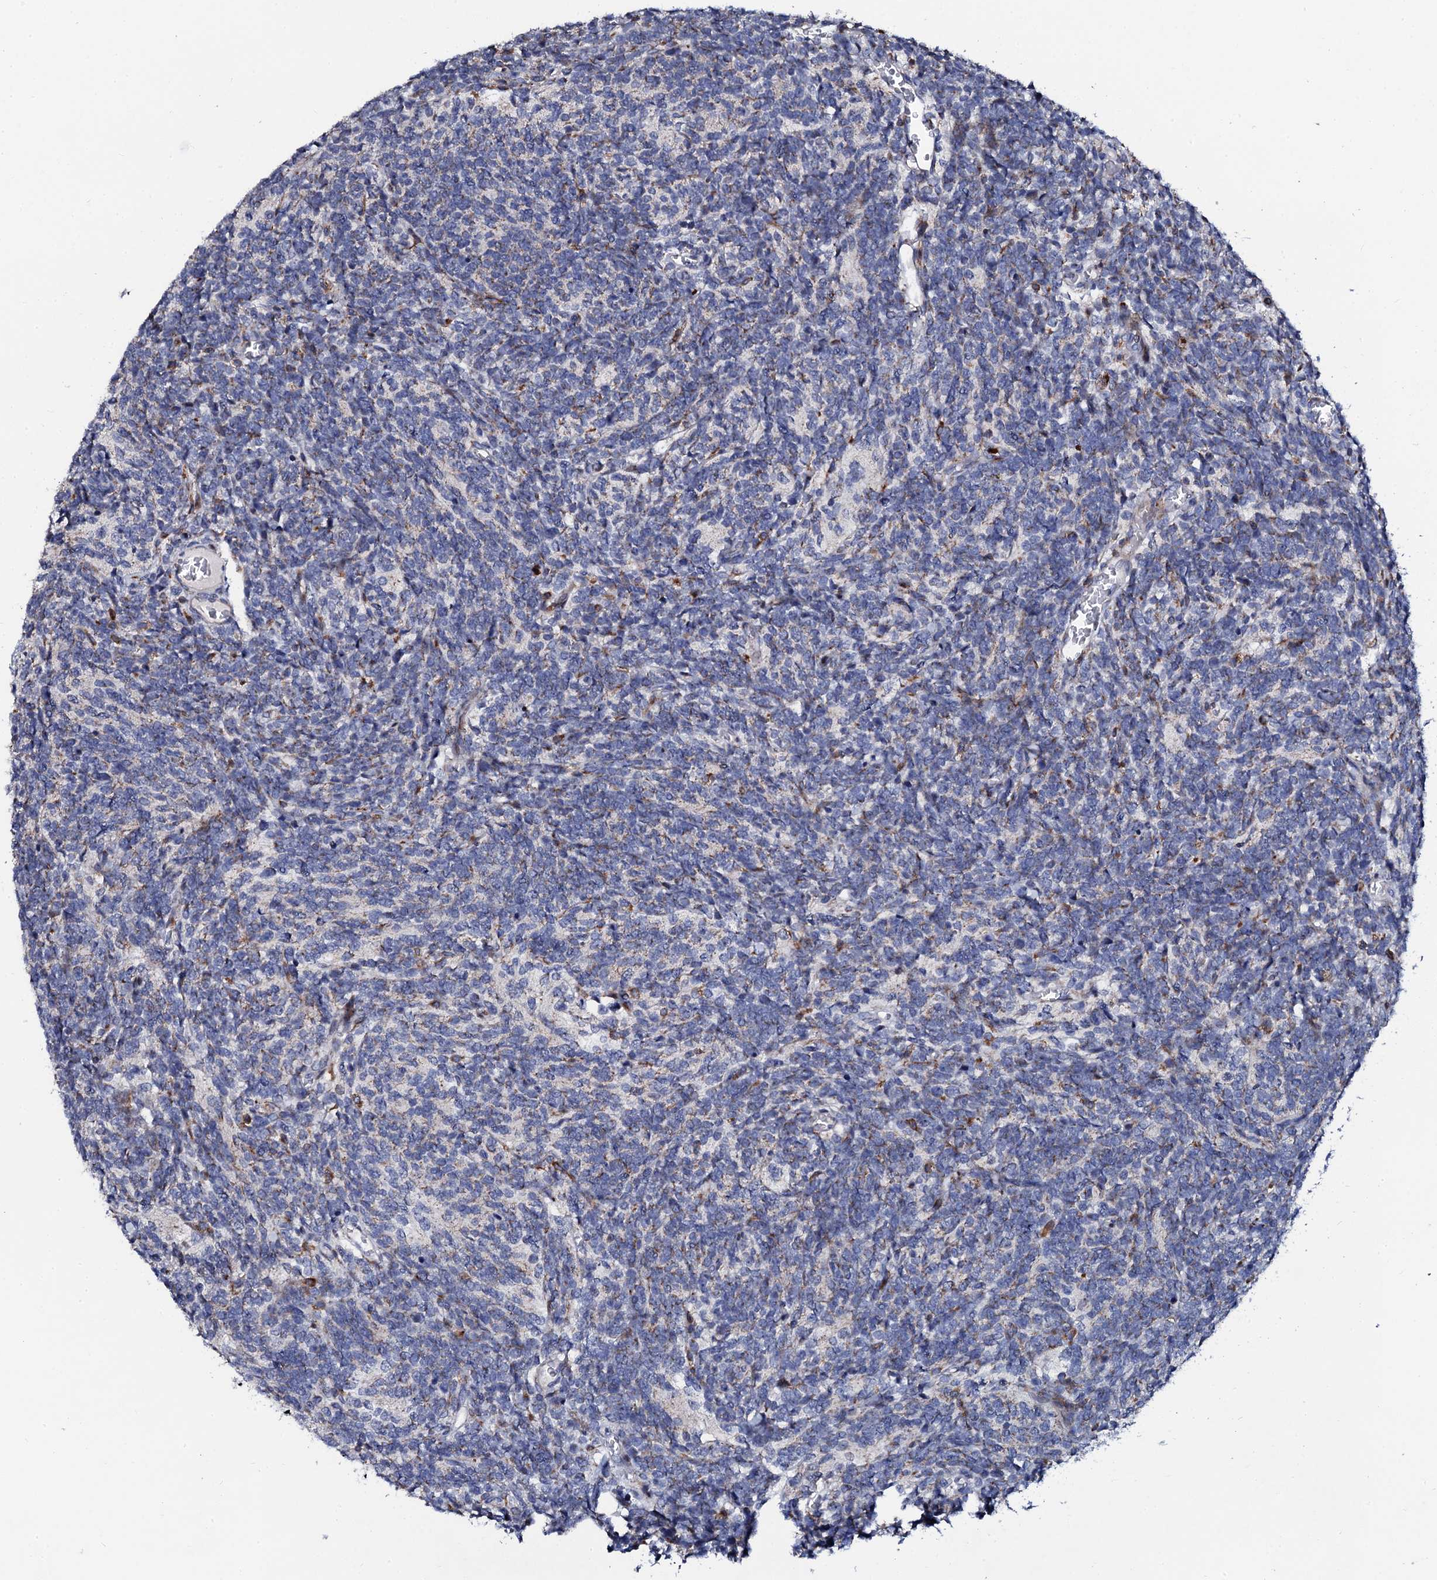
{"staining": {"intensity": "weak", "quantity": "<25%", "location": "cytoplasmic/membranous"}, "tissue": "glioma", "cell_type": "Tumor cells", "image_type": "cancer", "snomed": [{"axis": "morphology", "description": "Glioma, malignant, Low grade"}, {"axis": "topography", "description": "Brain"}], "caption": "The image shows no staining of tumor cells in low-grade glioma (malignant).", "gene": "TCIRG1", "patient": {"sex": "female", "age": 1}}